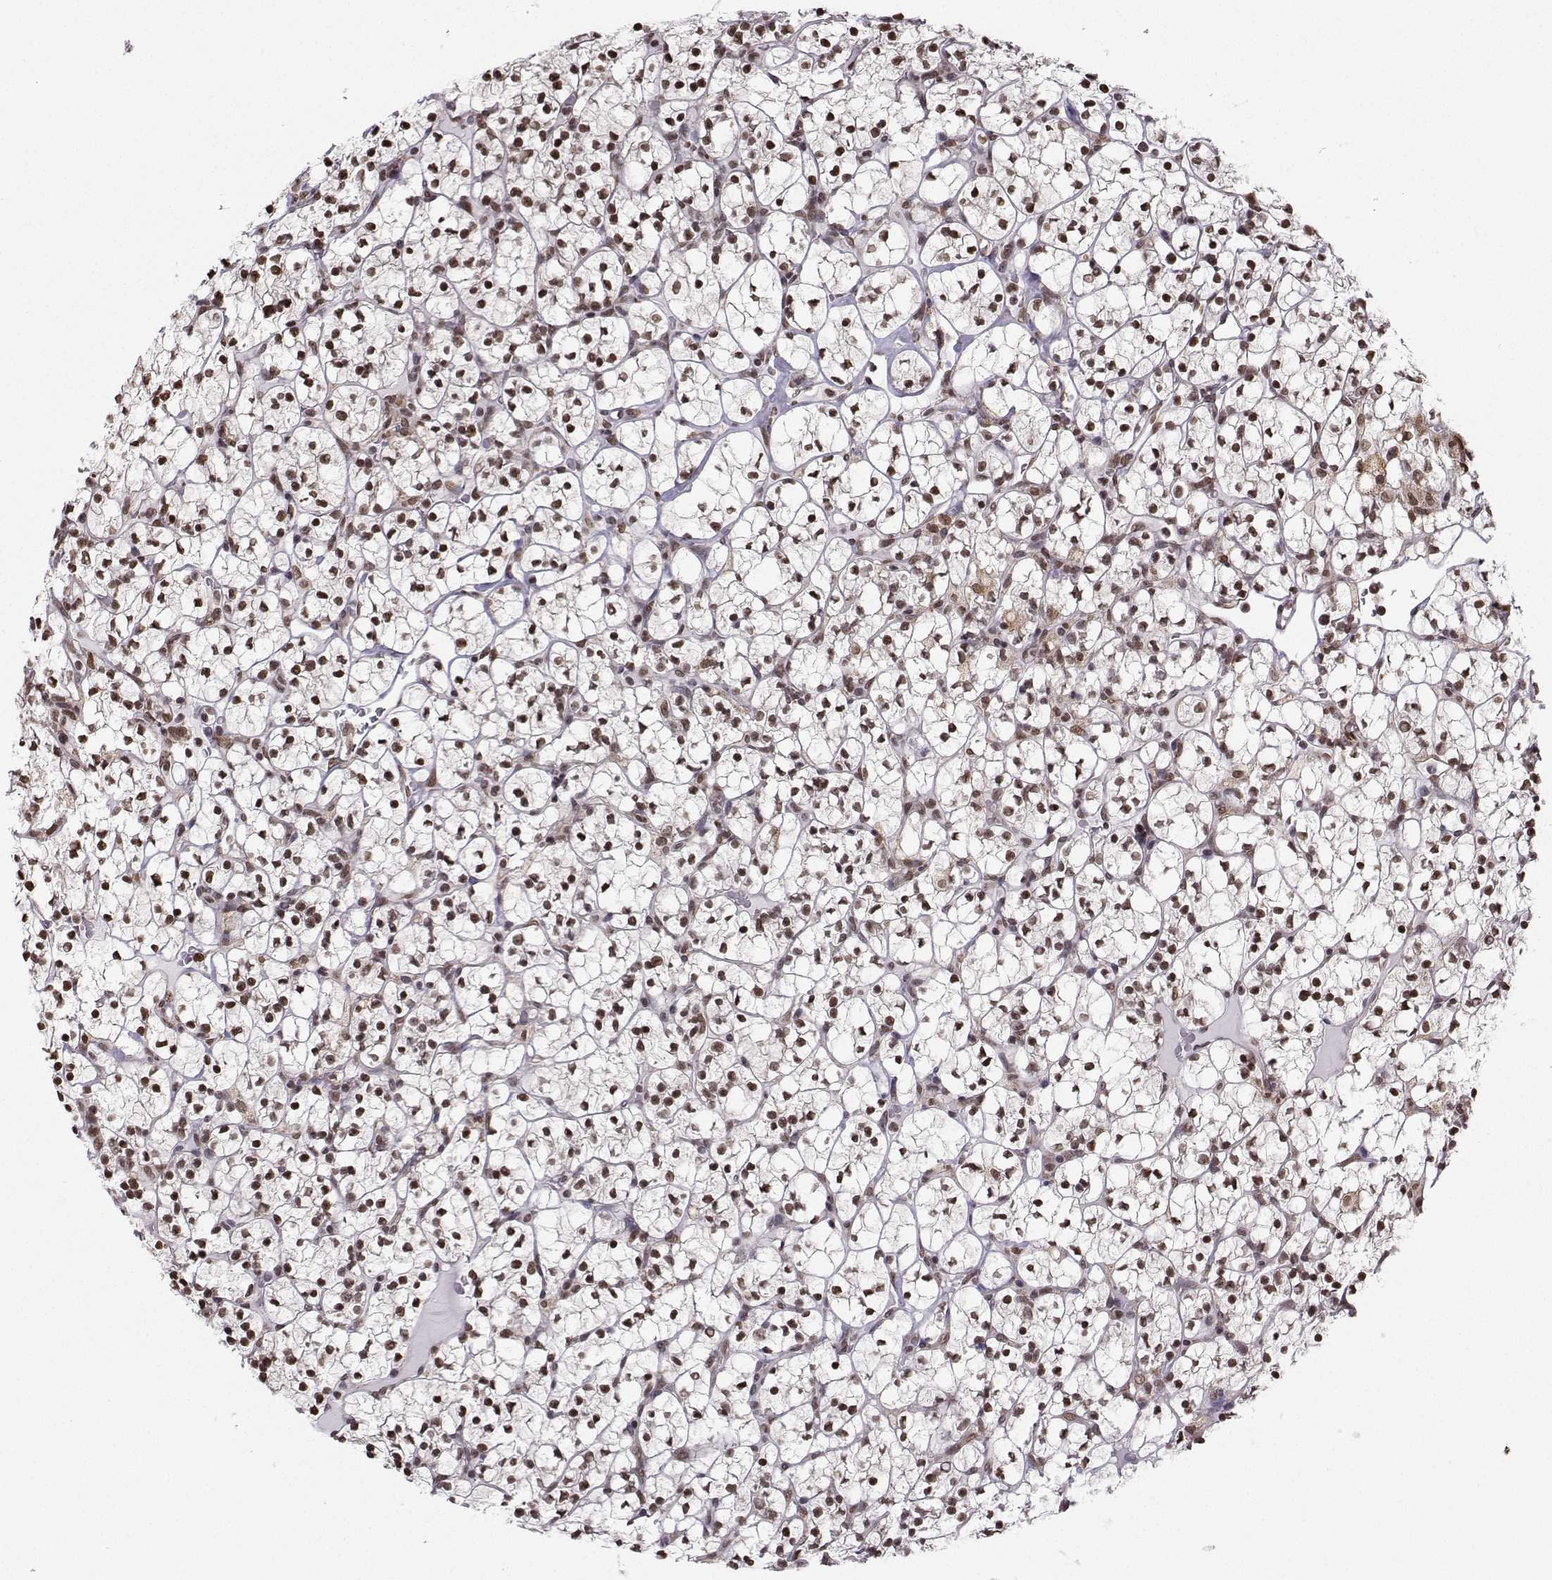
{"staining": {"intensity": "moderate", "quantity": ">75%", "location": "nuclear"}, "tissue": "renal cancer", "cell_type": "Tumor cells", "image_type": "cancer", "snomed": [{"axis": "morphology", "description": "Adenocarcinoma, NOS"}, {"axis": "topography", "description": "Kidney"}], "caption": "Moderate nuclear expression for a protein is seen in about >75% of tumor cells of adenocarcinoma (renal) using immunohistochemistry (IHC).", "gene": "EZH1", "patient": {"sex": "female", "age": 89}}